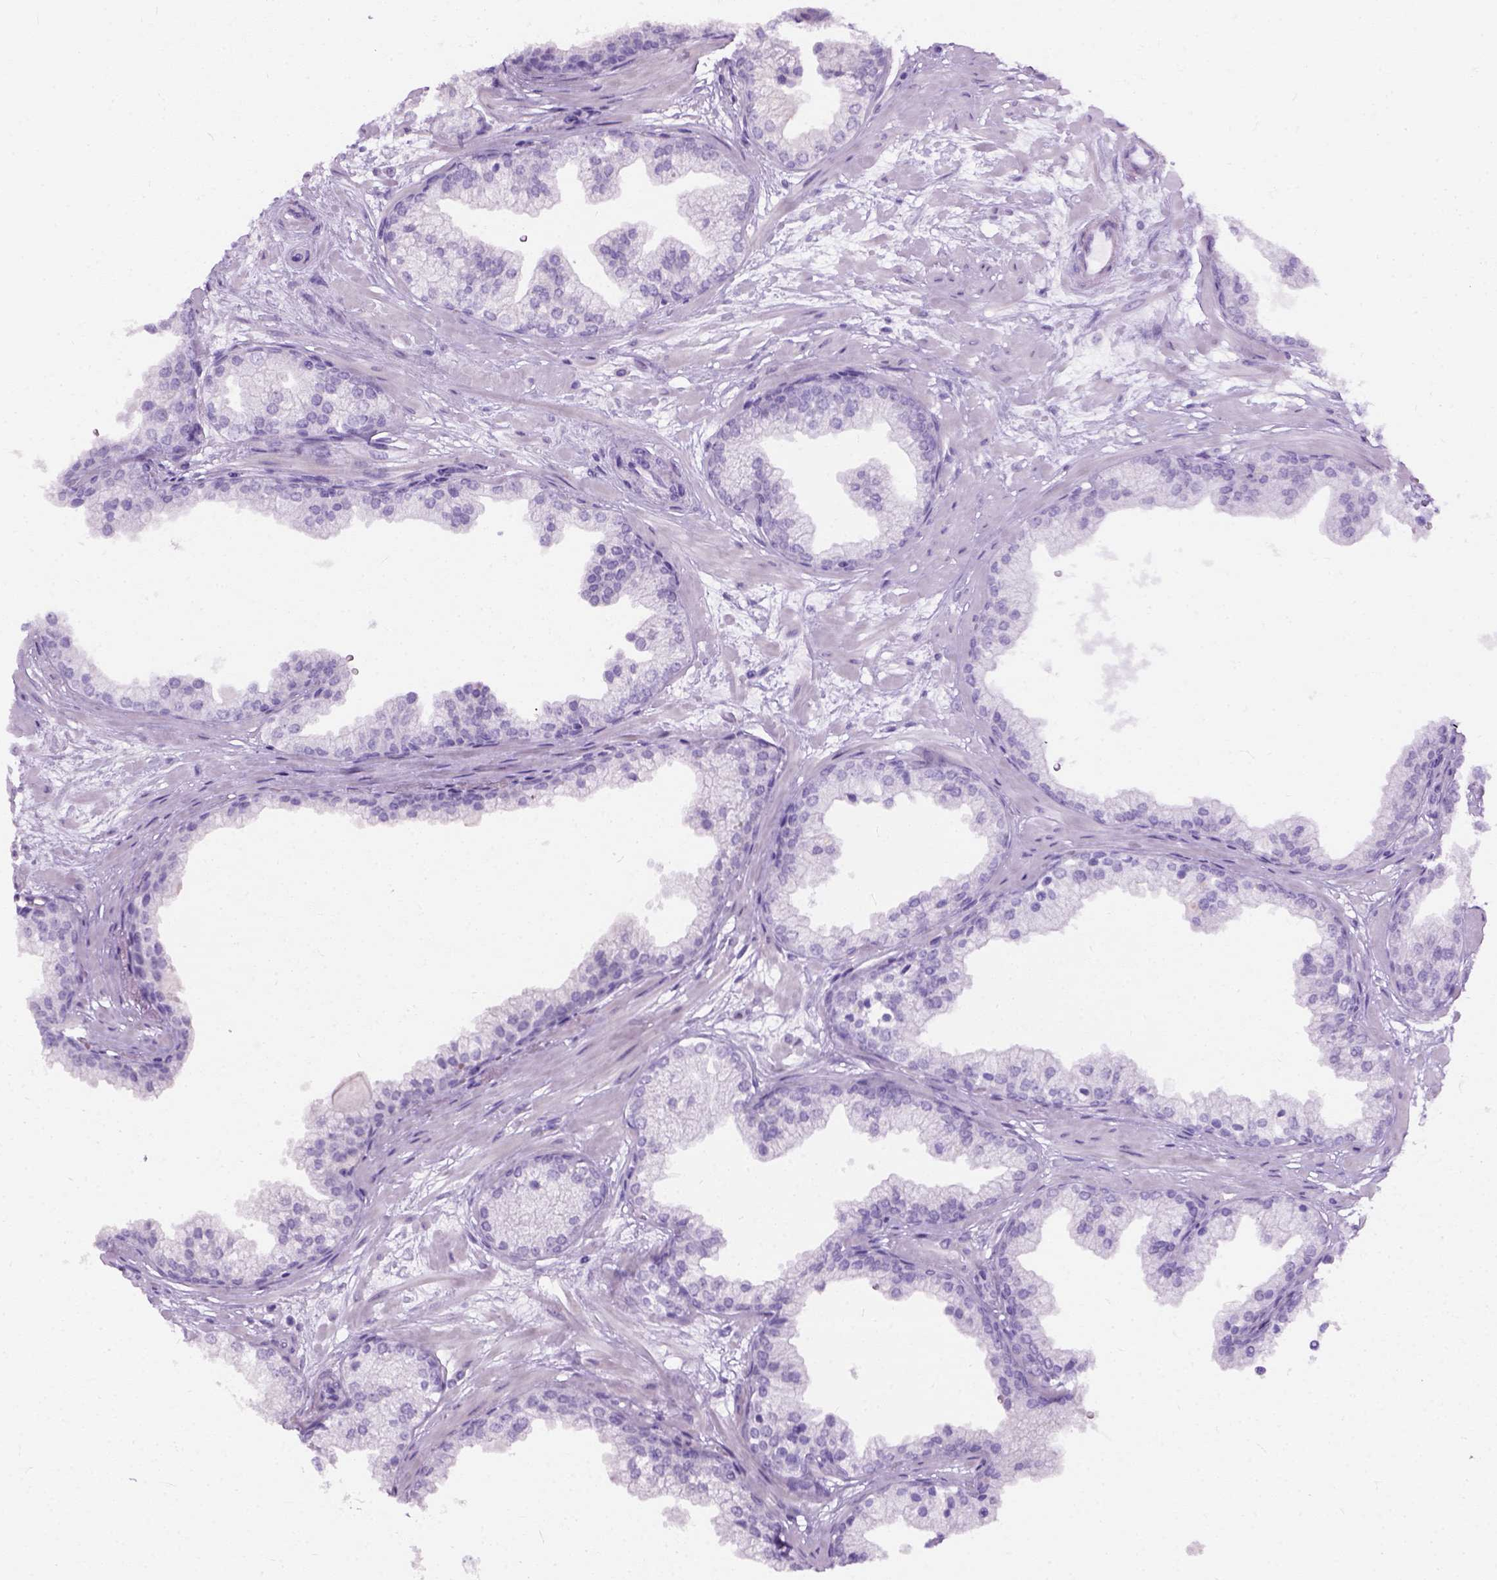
{"staining": {"intensity": "negative", "quantity": "none", "location": "none"}, "tissue": "prostate", "cell_type": "Glandular cells", "image_type": "normal", "snomed": [{"axis": "morphology", "description": "Normal tissue, NOS"}, {"axis": "topography", "description": "Prostate"}, {"axis": "topography", "description": "Peripheral nerve tissue"}], "caption": "Unremarkable prostate was stained to show a protein in brown. There is no significant staining in glandular cells.", "gene": "AXDND1", "patient": {"sex": "male", "age": 61}}